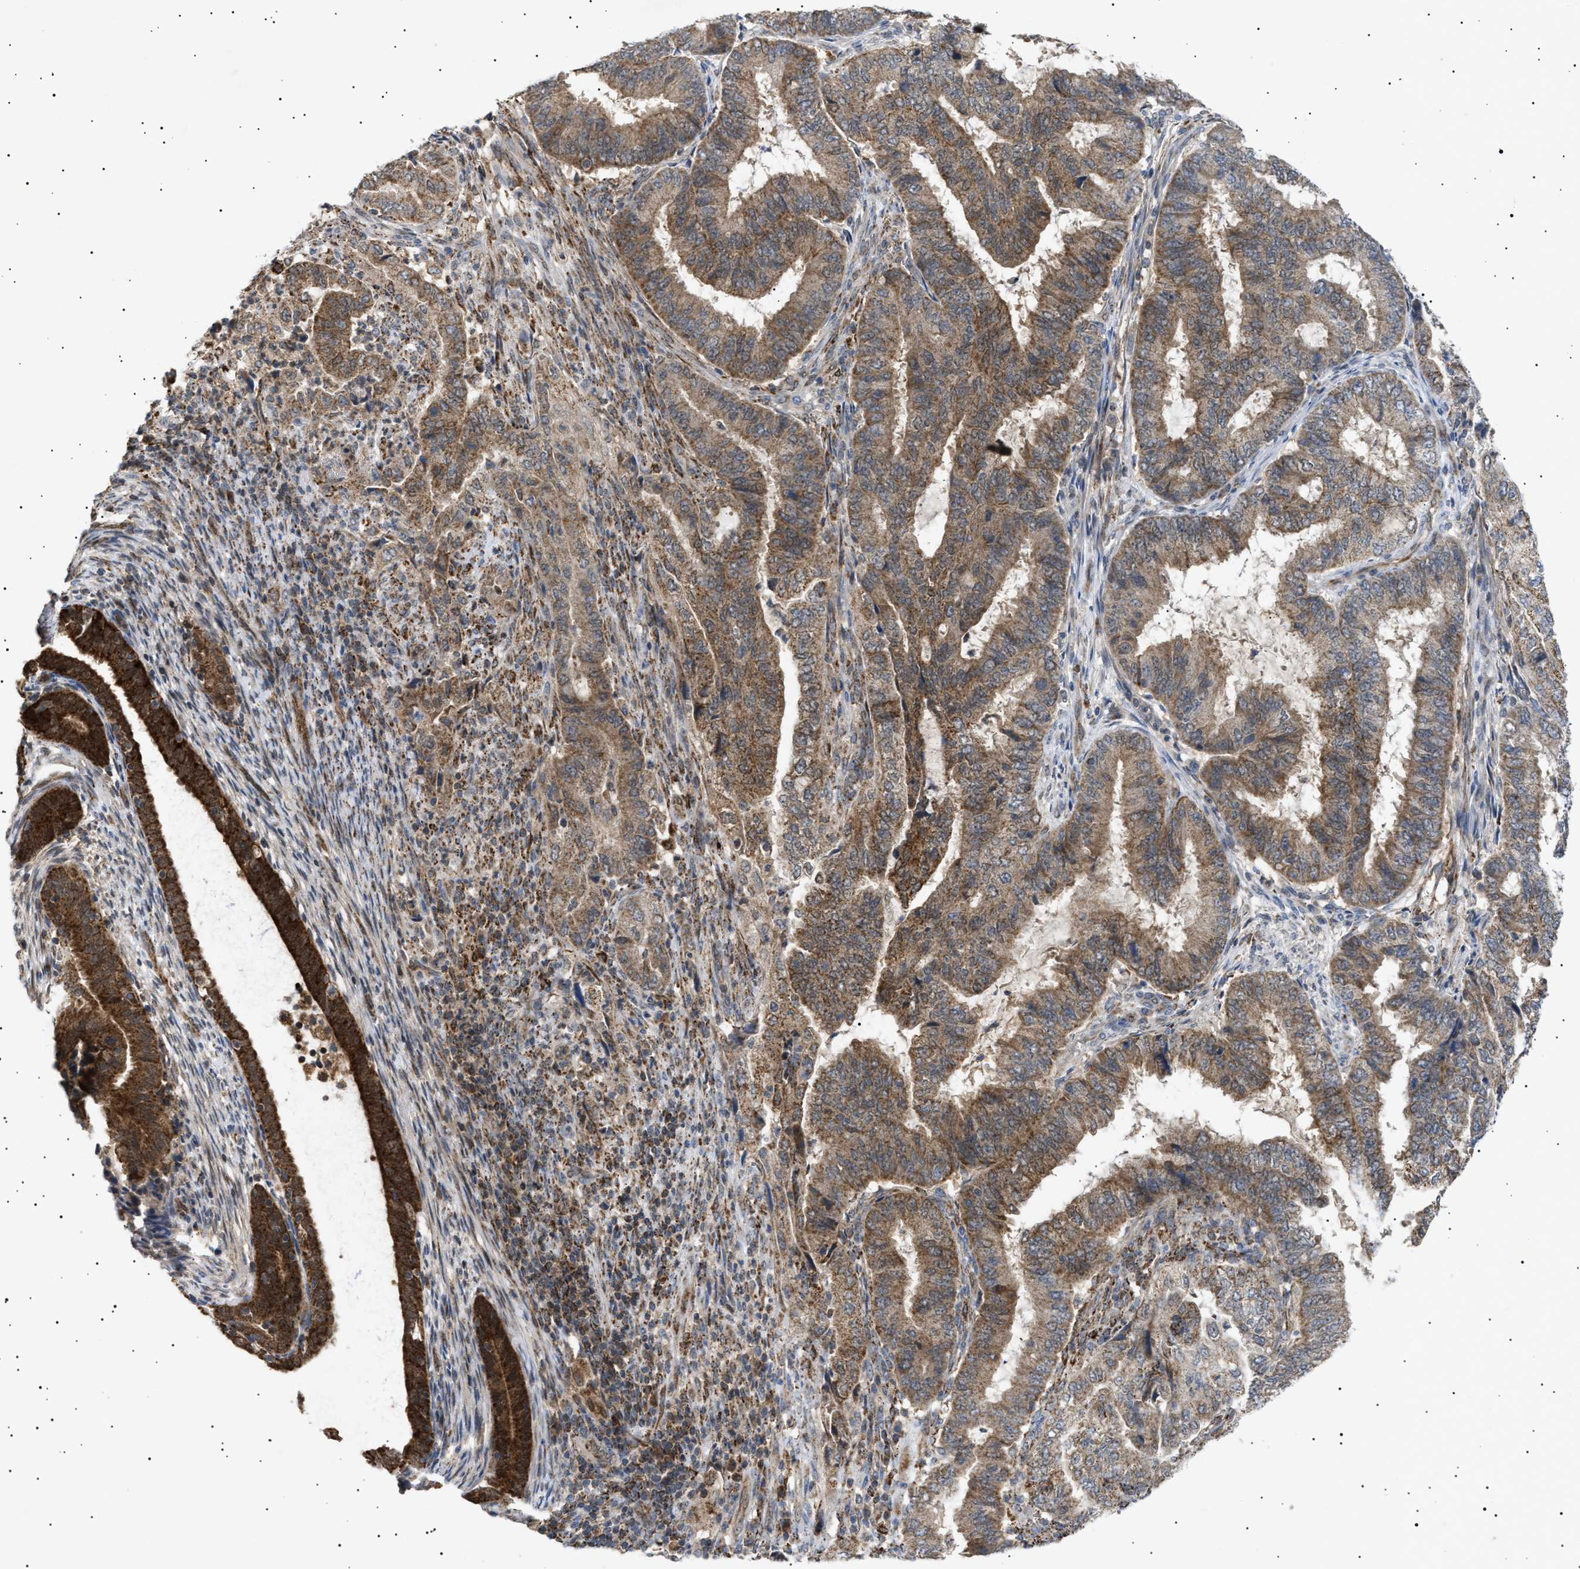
{"staining": {"intensity": "moderate", "quantity": ">75%", "location": "cytoplasmic/membranous"}, "tissue": "endometrial cancer", "cell_type": "Tumor cells", "image_type": "cancer", "snomed": [{"axis": "morphology", "description": "Adenocarcinoma, NOS"}, {"axis": "topography", "description": "Endometrium"}], "caption": "This image shows IHC staining of human endometrial cancer, with medium moderate cytoplasmic/membranous staining in approximately >75% of tumor cells.", "gene": "SIRT5", "patient": {"sex": "female", "age": 51}}